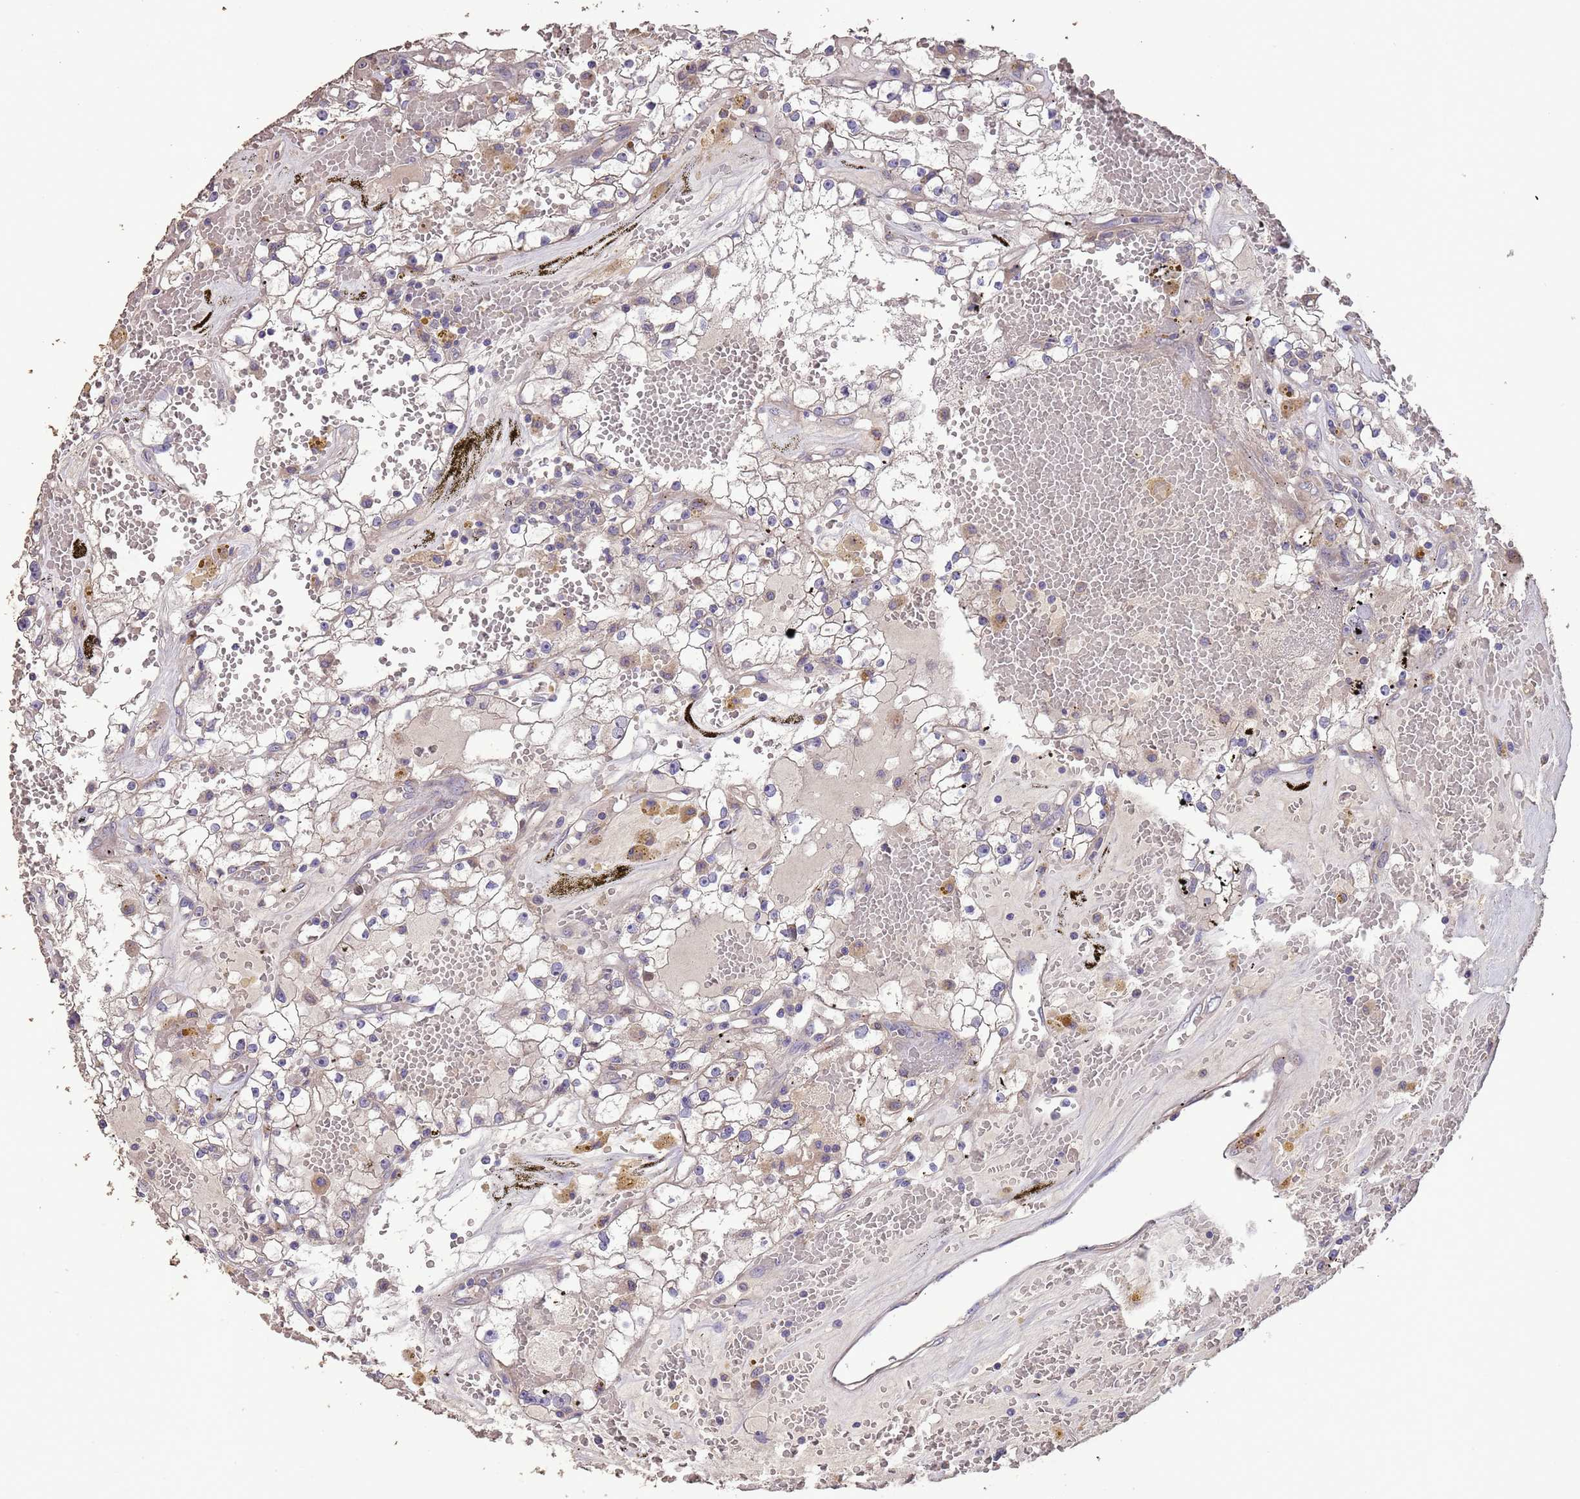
{"staining": {"intensity": "negative", "quantity": "none", "location": "none"}, "tissue": "renal cancer", "cell_type": "Tumor cells", "image_type": "cancer", "snomed": [{"axis": "morphology", "description": "Adenocarcinoma, NOS"}, {"axis": "topography", "description": "Kidney"}], "caption": "IHC histopathology image of neoplastic tissue: renal cancer stained with DAB demonstrates no significant protein positivity in tumor cells.", "gene": "SLC9B2", "patient": {"sex": "male", "age": 56}}